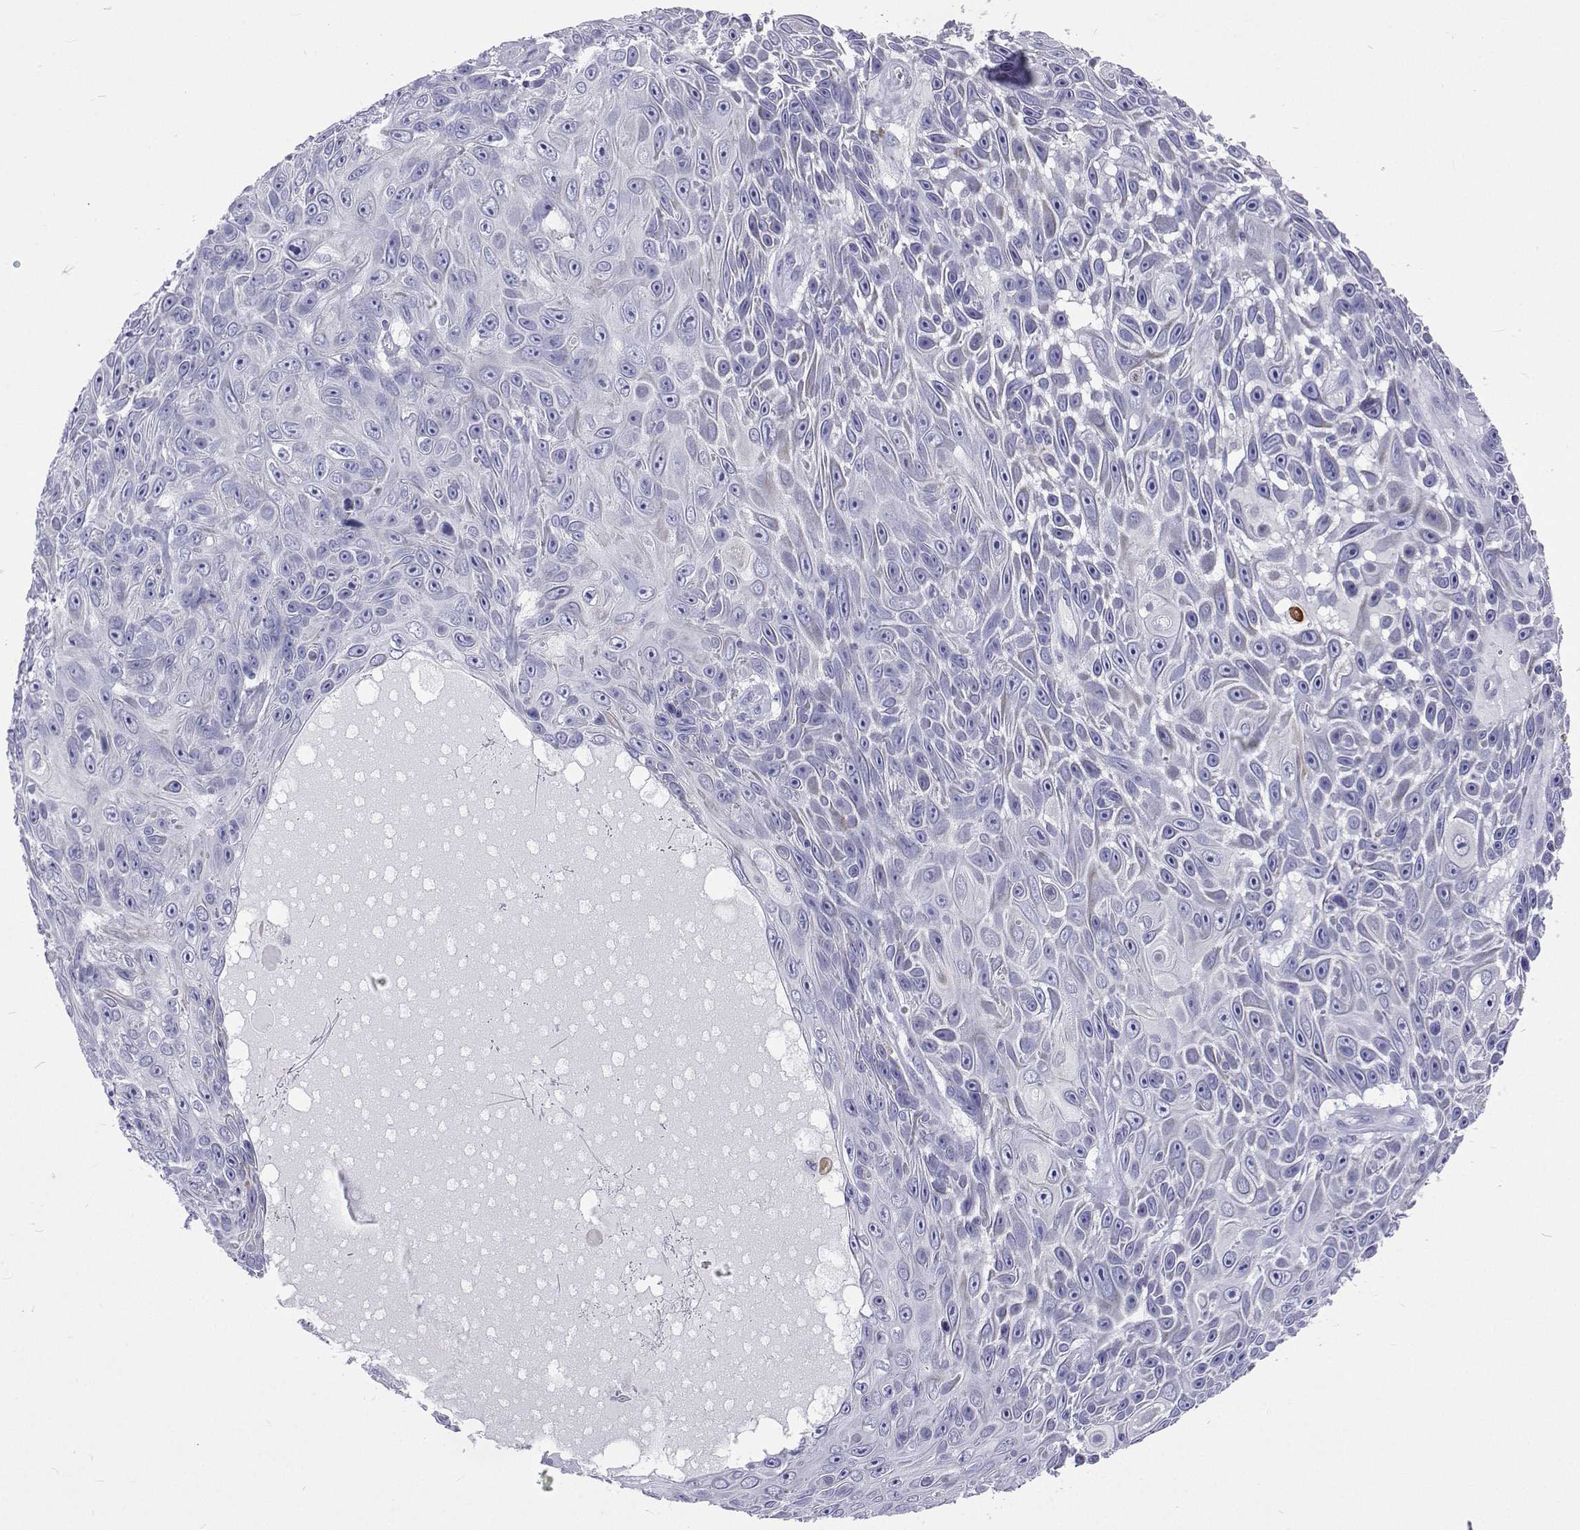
{"staining": {"intensity": "negative", "quantity": "none", "location": "none"}, "tissue": "skin cancer", "cell_type": "Tumor cells", "image_type": "cancer", "snomed": [{"axis": "morphology", "description": "Squamous cell carcinoma, NOS"}, {"axis": "topography", "description": "Skin"}], "caption": "A histopathology image of skin squamous cell carcinoma stained for a protein shows no brown staining in tumor cells.", "gene": "UMODL1", "patient": {"sex": "male", "age": 82}}